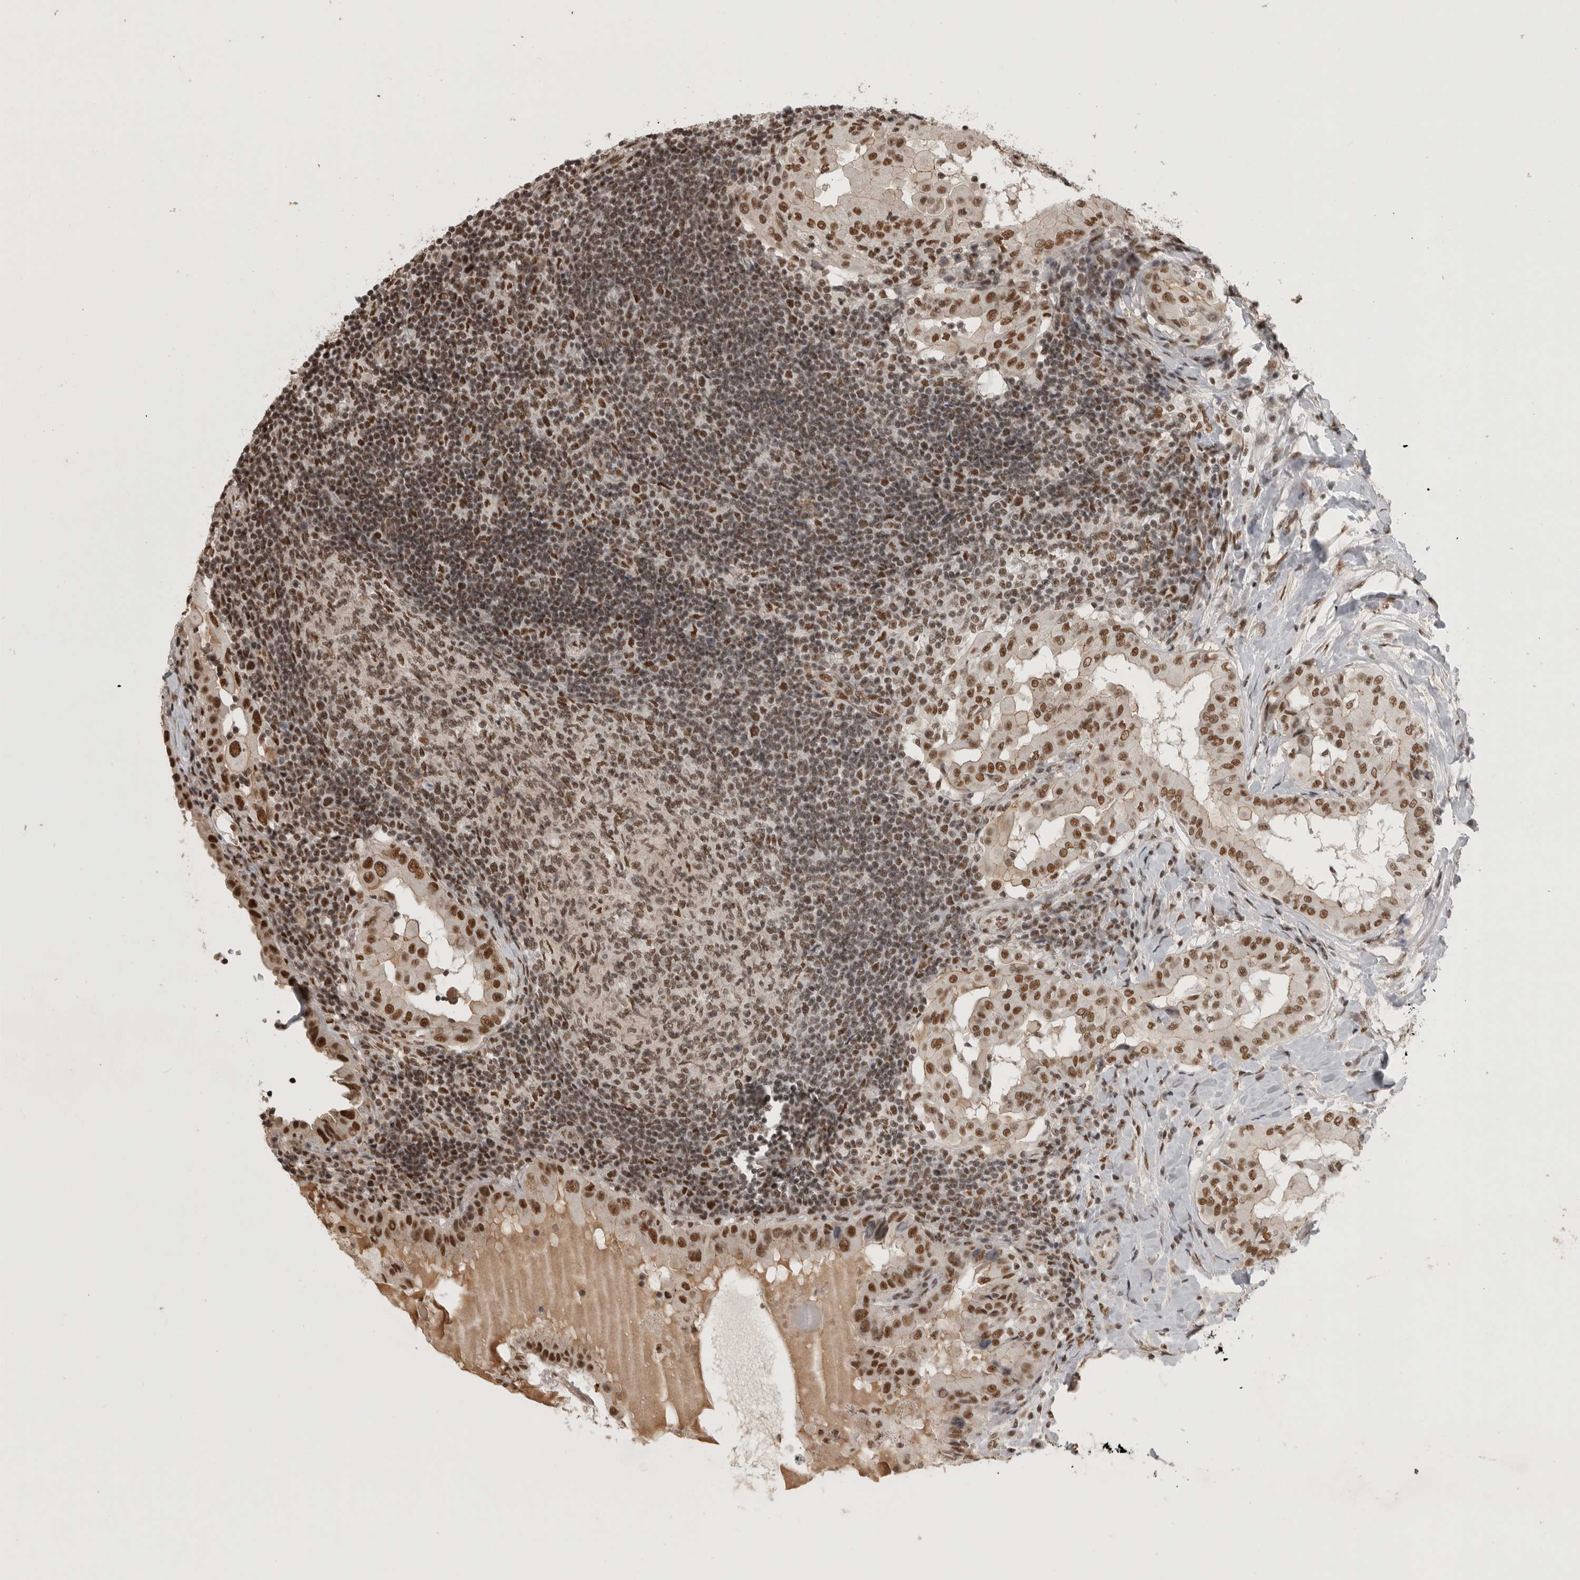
{"staining": {"intensity": "strong", "quantity": ">75%", "location": "nuclear"}, "tissue": "thyroid cancer", "cell_type": "Tumor cells", "image_type": "cancer", "snomed": [{"axis": "morphology", "description": "Papillary adenocarcinoma, NOS"}, {"axis": "topography", "description": "Thyroid gland"}], "caption": "An IHC histopathology image of neoplastic tissue is shown. Protein staining in brown highlights strong nuclear positivity in thyroid papillary adenocarcinoma within tumor cells.", "gene": "CBLL1", "patient": {"sex": "male", "age": 33}}